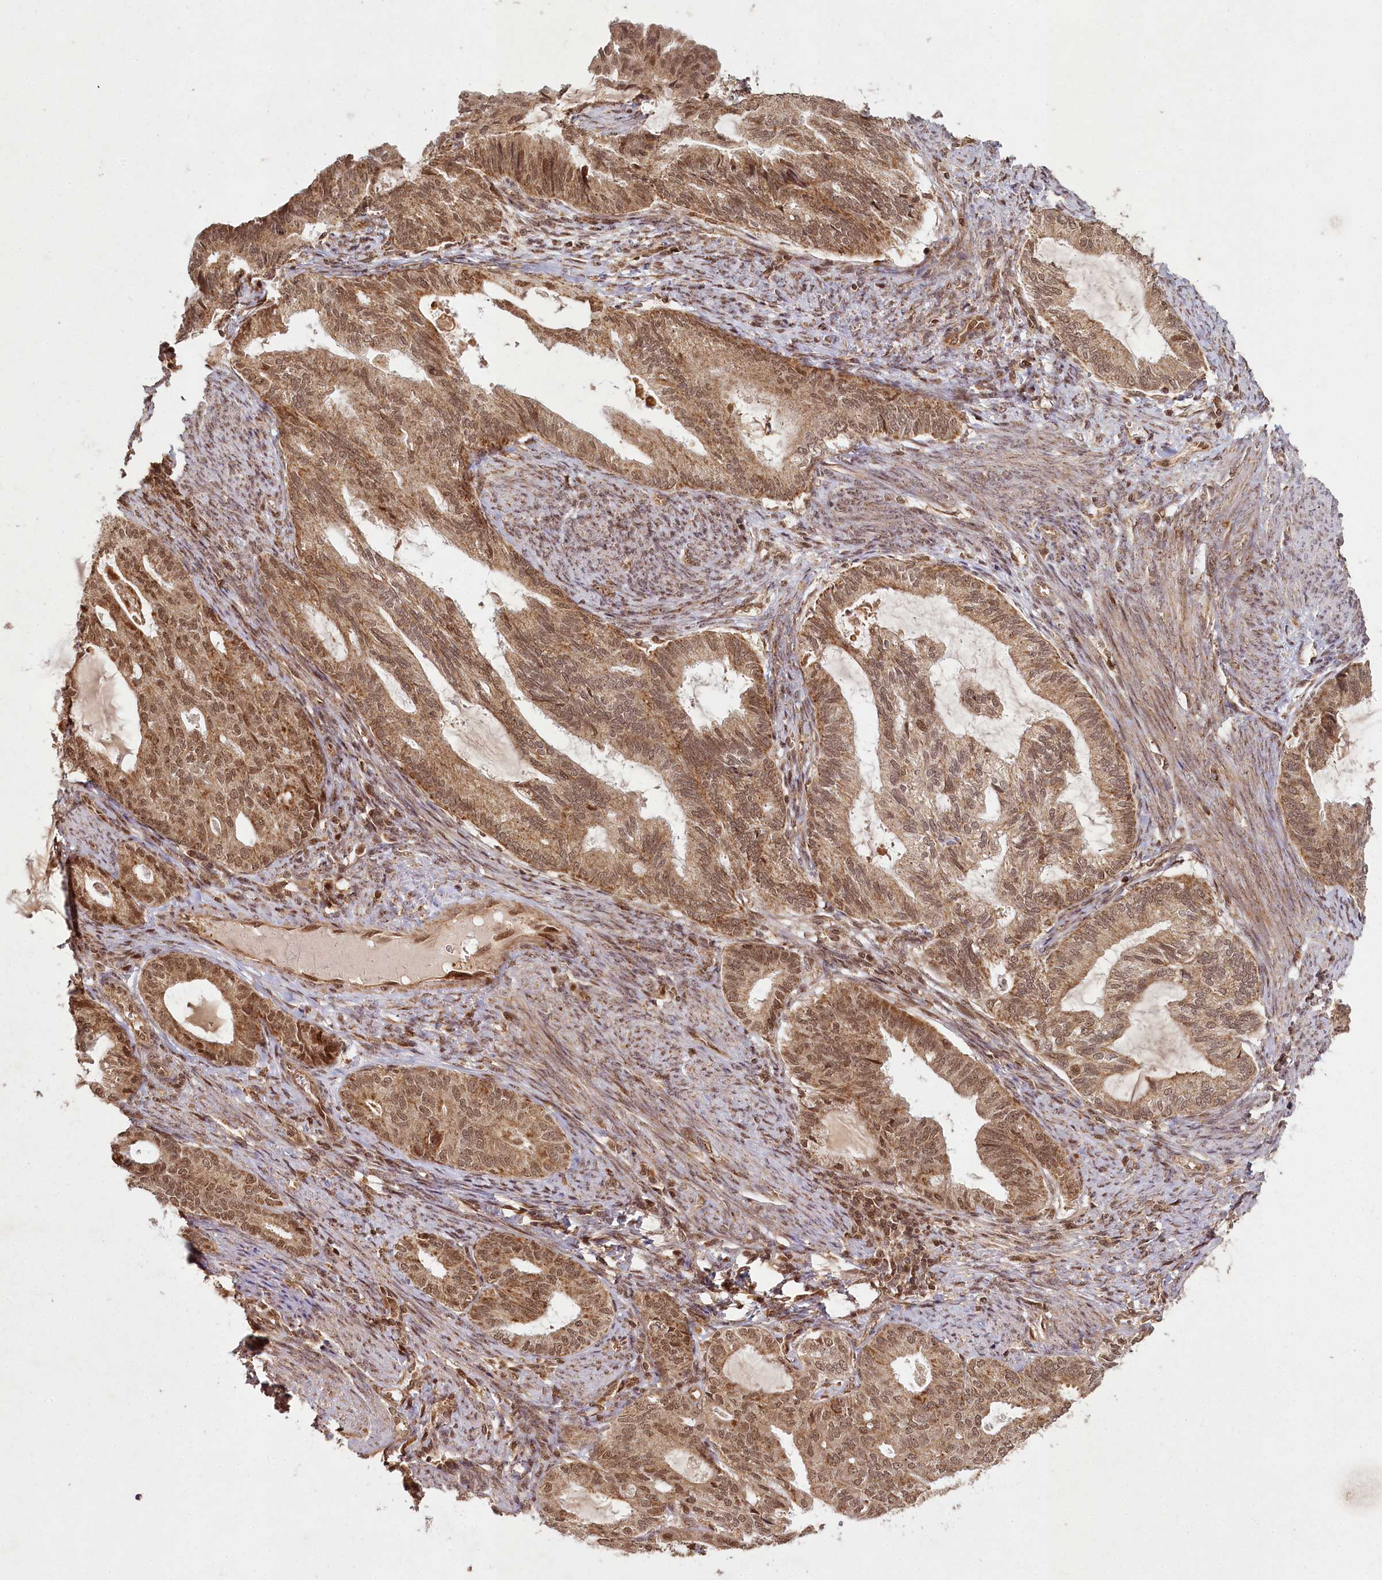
{"staining": {"intensity": "moderate", "quantity": ">75%", "location": "cytoplasmic/membranous,nuclear"}, "tissue": "endometrial cancer", "cell_type": "Tumor cells", "image_type": "cancer", "snomed": [{"axis": "morphology", "description": "Adenocarcinoma, NOS"}, {"axis": "topography", "description": "Endometrium"}], "caption": "Human adenocarcinoma (endometrial) stained with a protein marker demonstrates moderate staining in tumor cells.", "gene": "MICU1", "patient": {"sex": "female", "age": 86}}